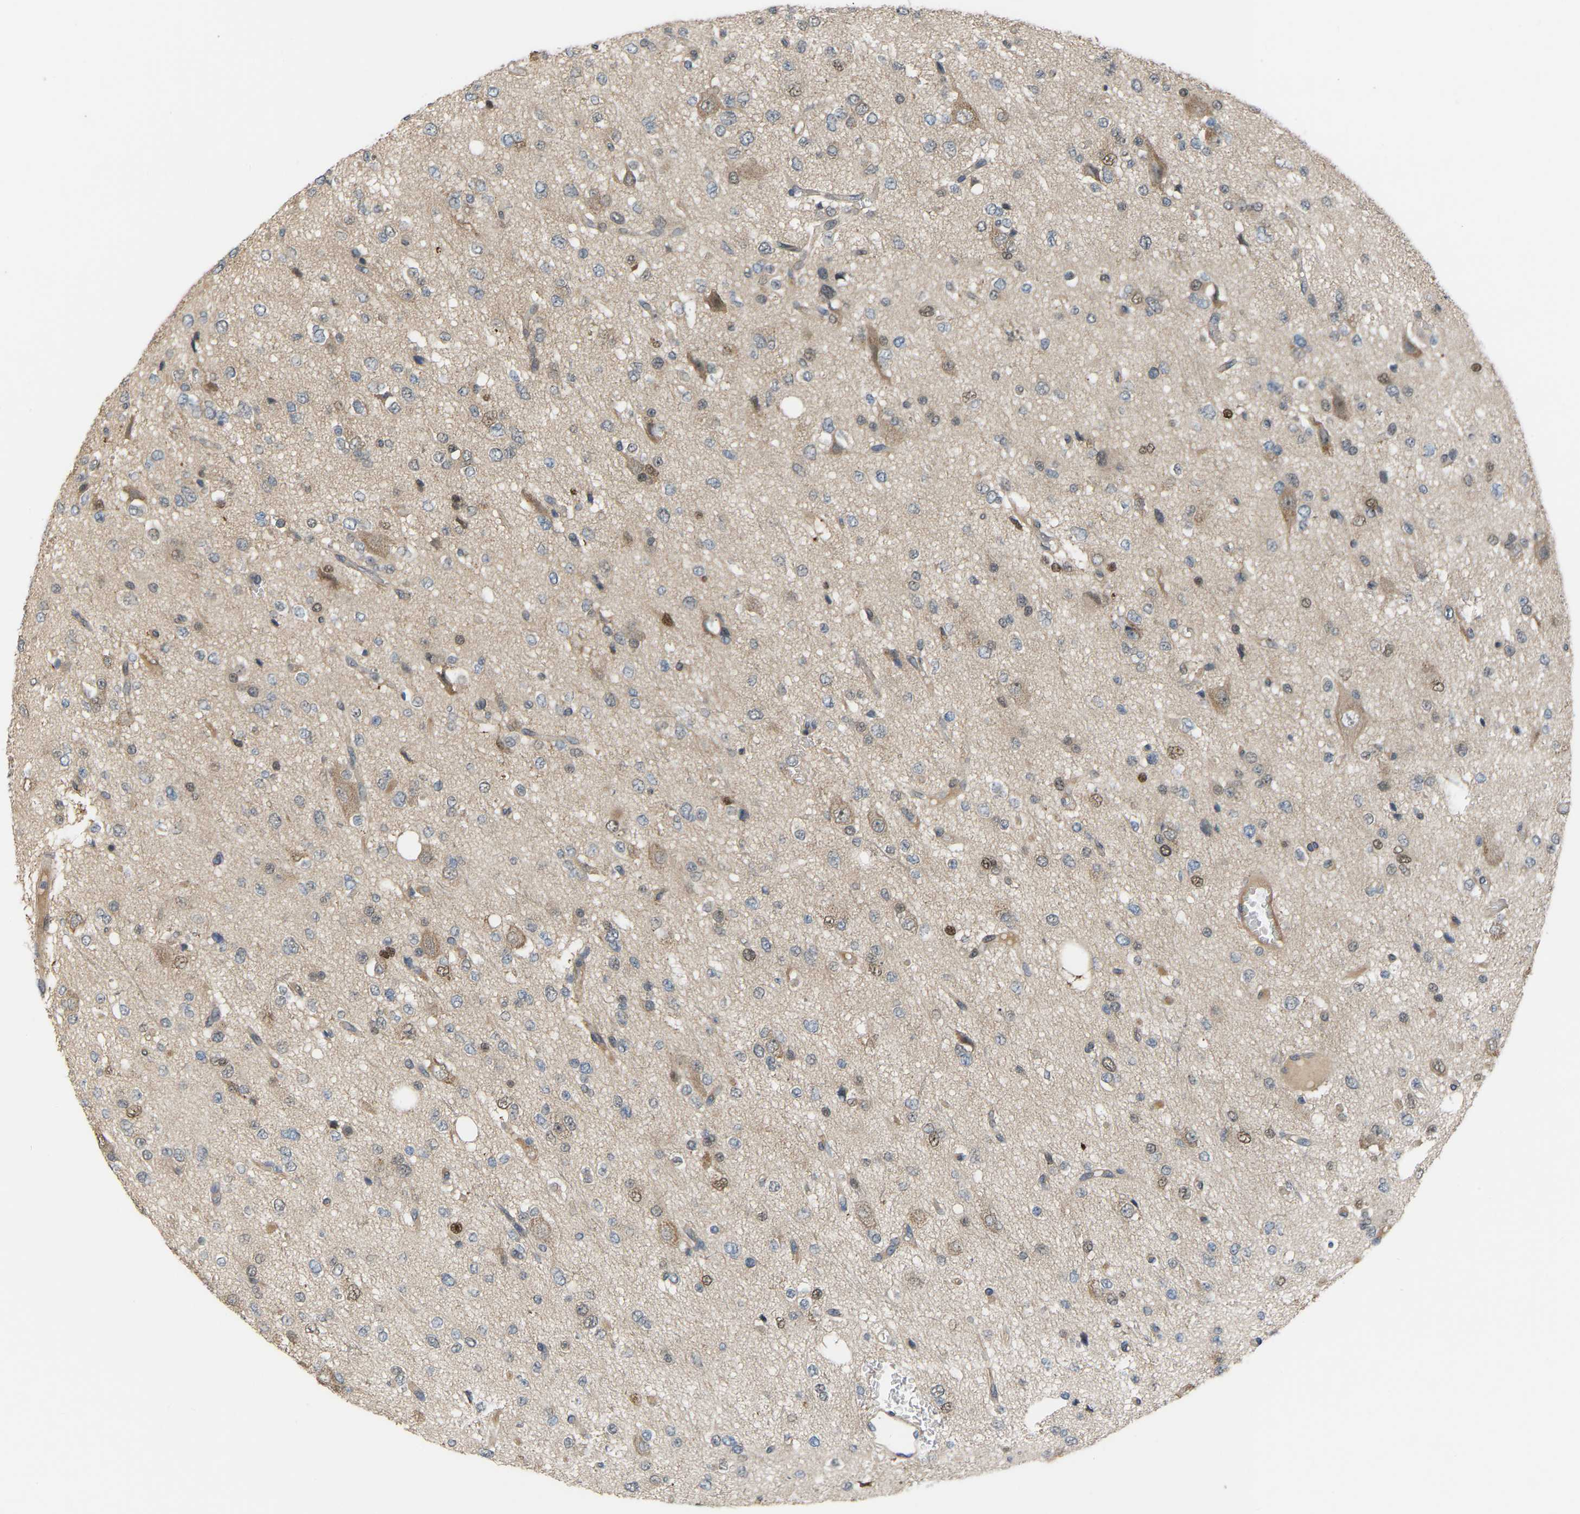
{"staining": {"intensity": "negative", "quantity": "none", "location": "none"}, "tissue": "glioma", "cell_type": "Tumor cells", "image_type": "cancer", "snomed": [{"axis": "morphology", "description": "Glioma, malignant, Low grade"}, {"axis": "topography", "description": "Brain"}], "caption": "This micrograph is of malignant glioma (low-grade) stained with immunohistochemistry to label a protein in brown with the nuclei are counter-stained blue. There is no positivity in tumor cells. (DAB IHC visualized using brightfield microscopy, high magnification).", "gene": "CROT", "patient": {"sex": "male", "age": 38}}